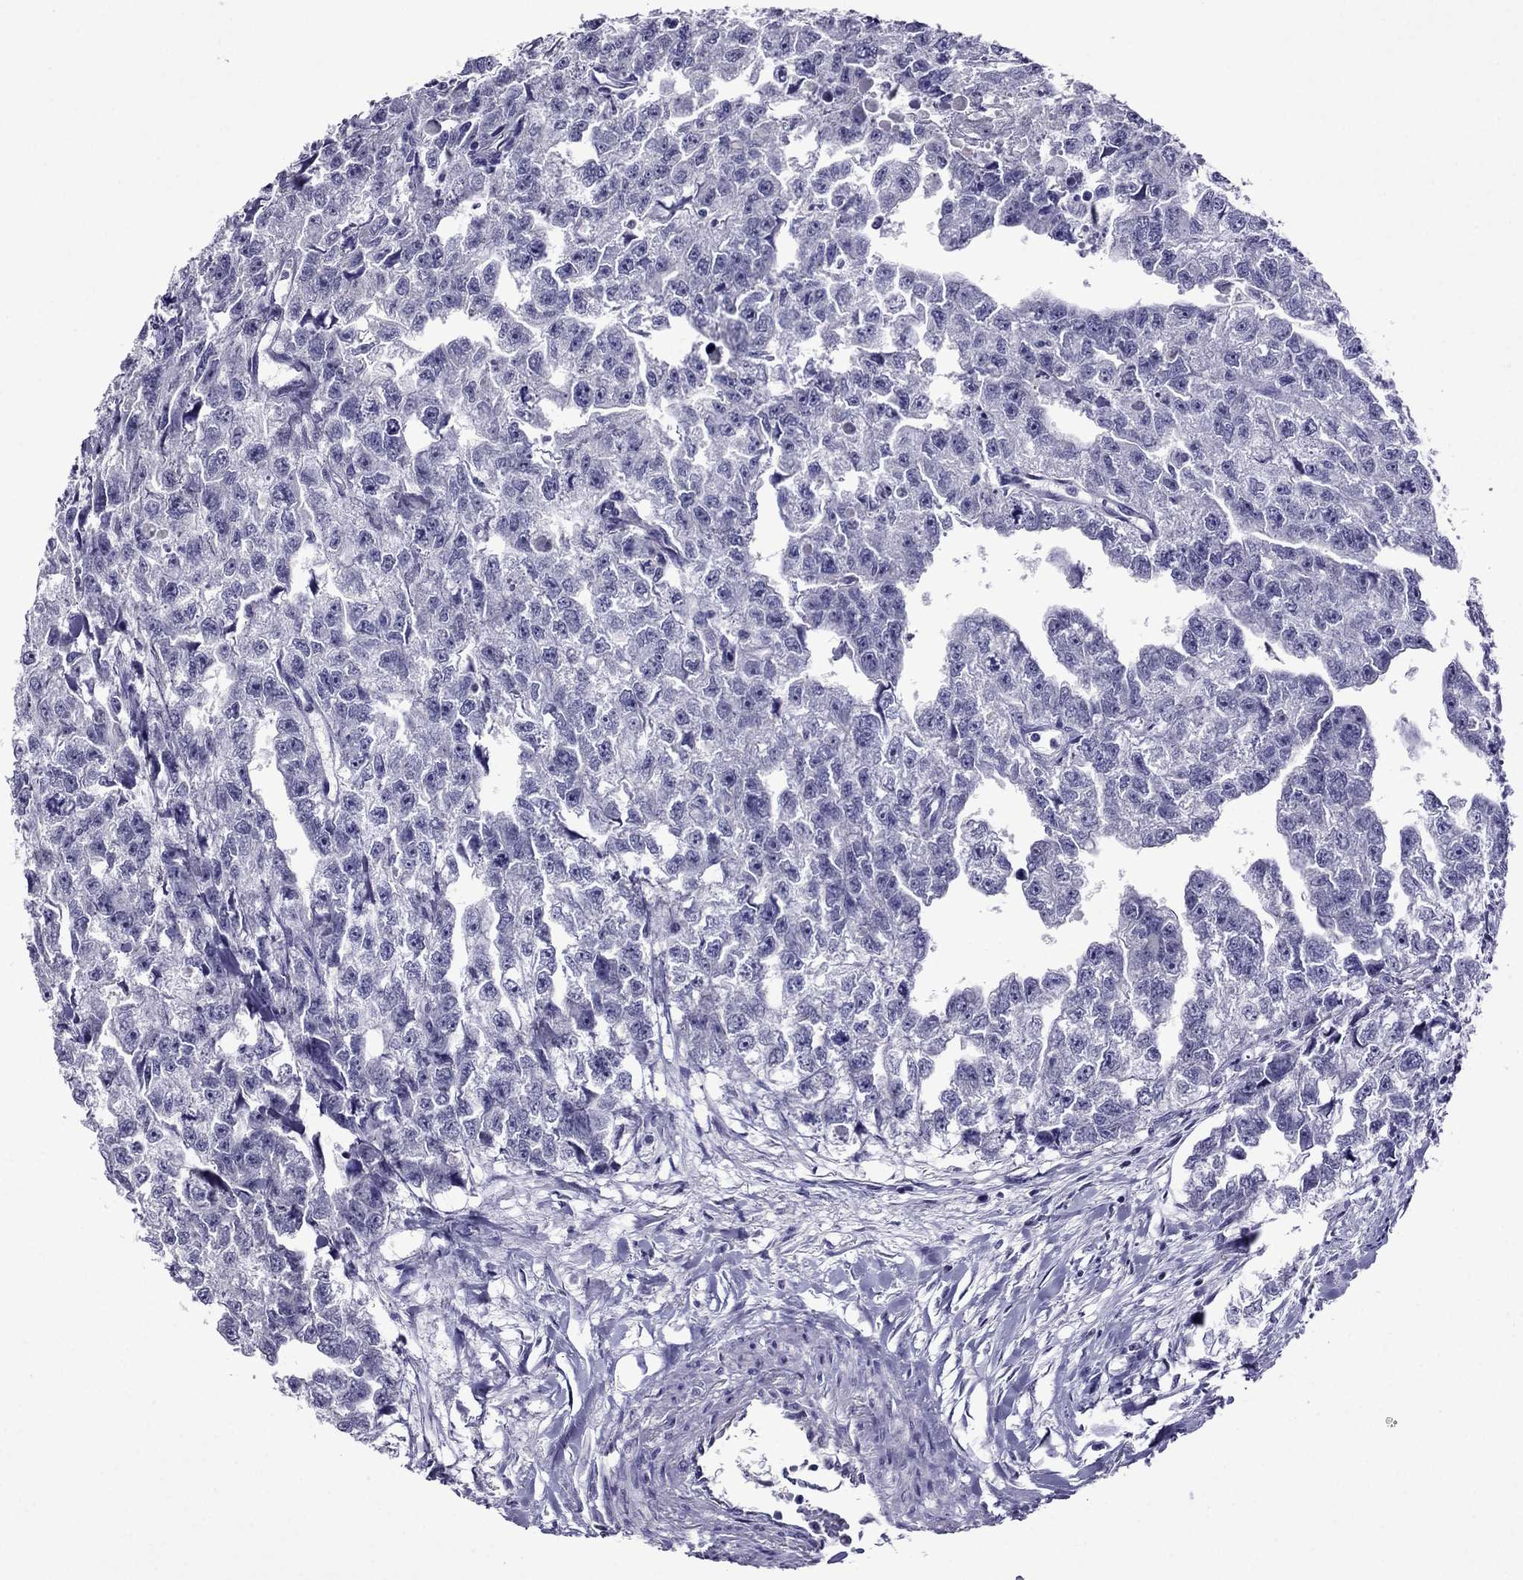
{"staining": {"intensity": "negative", "quantity": "none", "location": "none"}, "tissue": "testis cancer", "cell_type": "Tumor cells", "image_type": "cancer", "snomed": [{"axis": "morphology", "description": "Carcinoma, Embryonal, NOS"}, {"axis": "morphology", "description": "Teratoma, malignant, NOS"}, {"axis": "topography", "description": "Testis"}], "caption": "This micrograph is of testis teratoma (malignant) stained with immunohistochemistry to label a protein in brown with the nuclei are counter-stained blue. There is no staining in tumor cells.", "gene": "SPTBN4", "patient": {"sex": "male", "age": 44}}